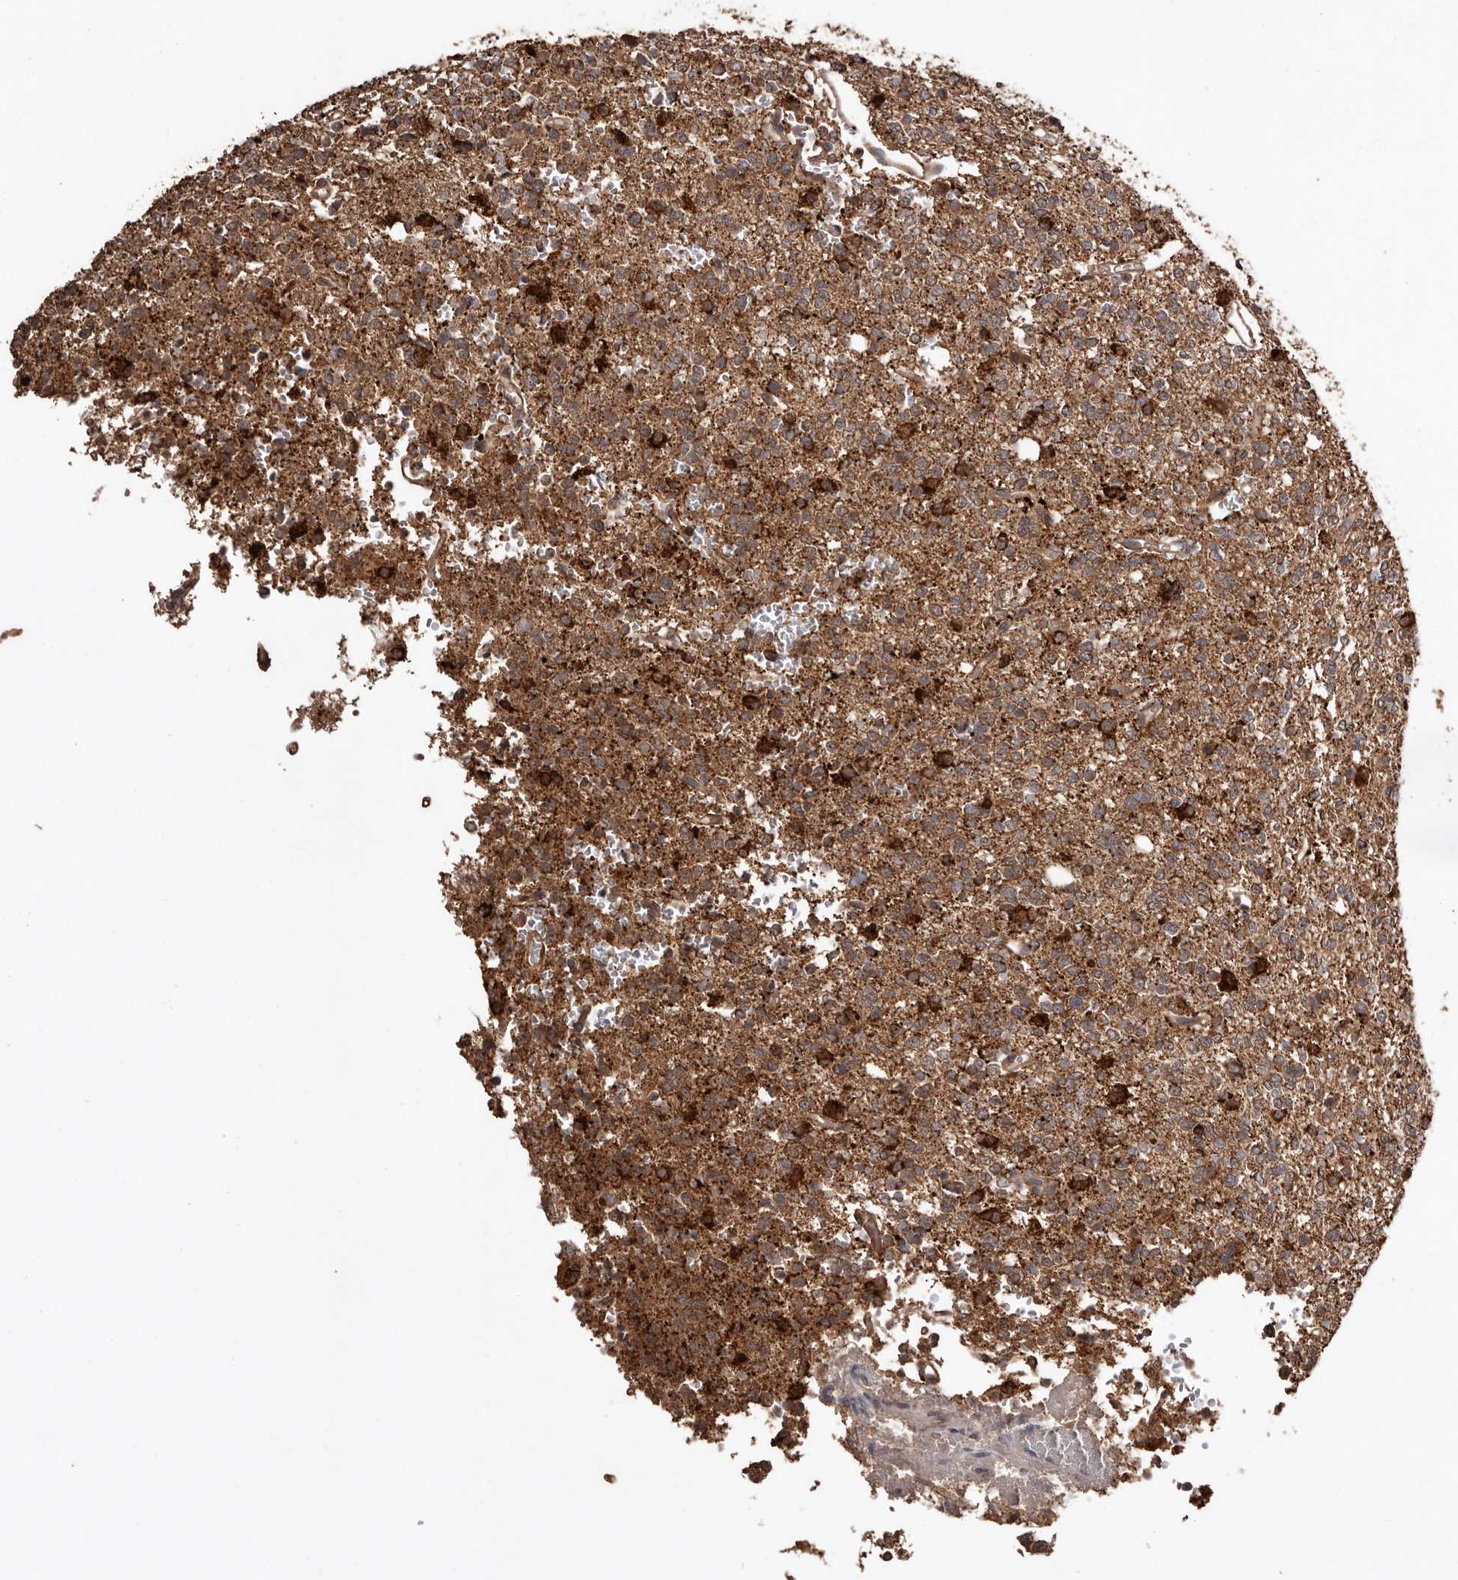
{"staining": {"intensity": "strong", "quantity": ">75%", "location": "cytoplasmic/membranous"}, "tissue": "glioma", "cell_type": "Tumor cells", "image_type": "cancer", "snomed": [{"axis": "morphology", "description": "Glioma, malignant, High grade"}, {"axis": "topography", "description": "Brain"}], "caption": "Malignant glioma (high-grade) tissue displays strong cytoplasmic/membranous expression in about >75% of tumor cells", "gene": "RWDD1", "patient": {"sex": "female", "age": 62}}